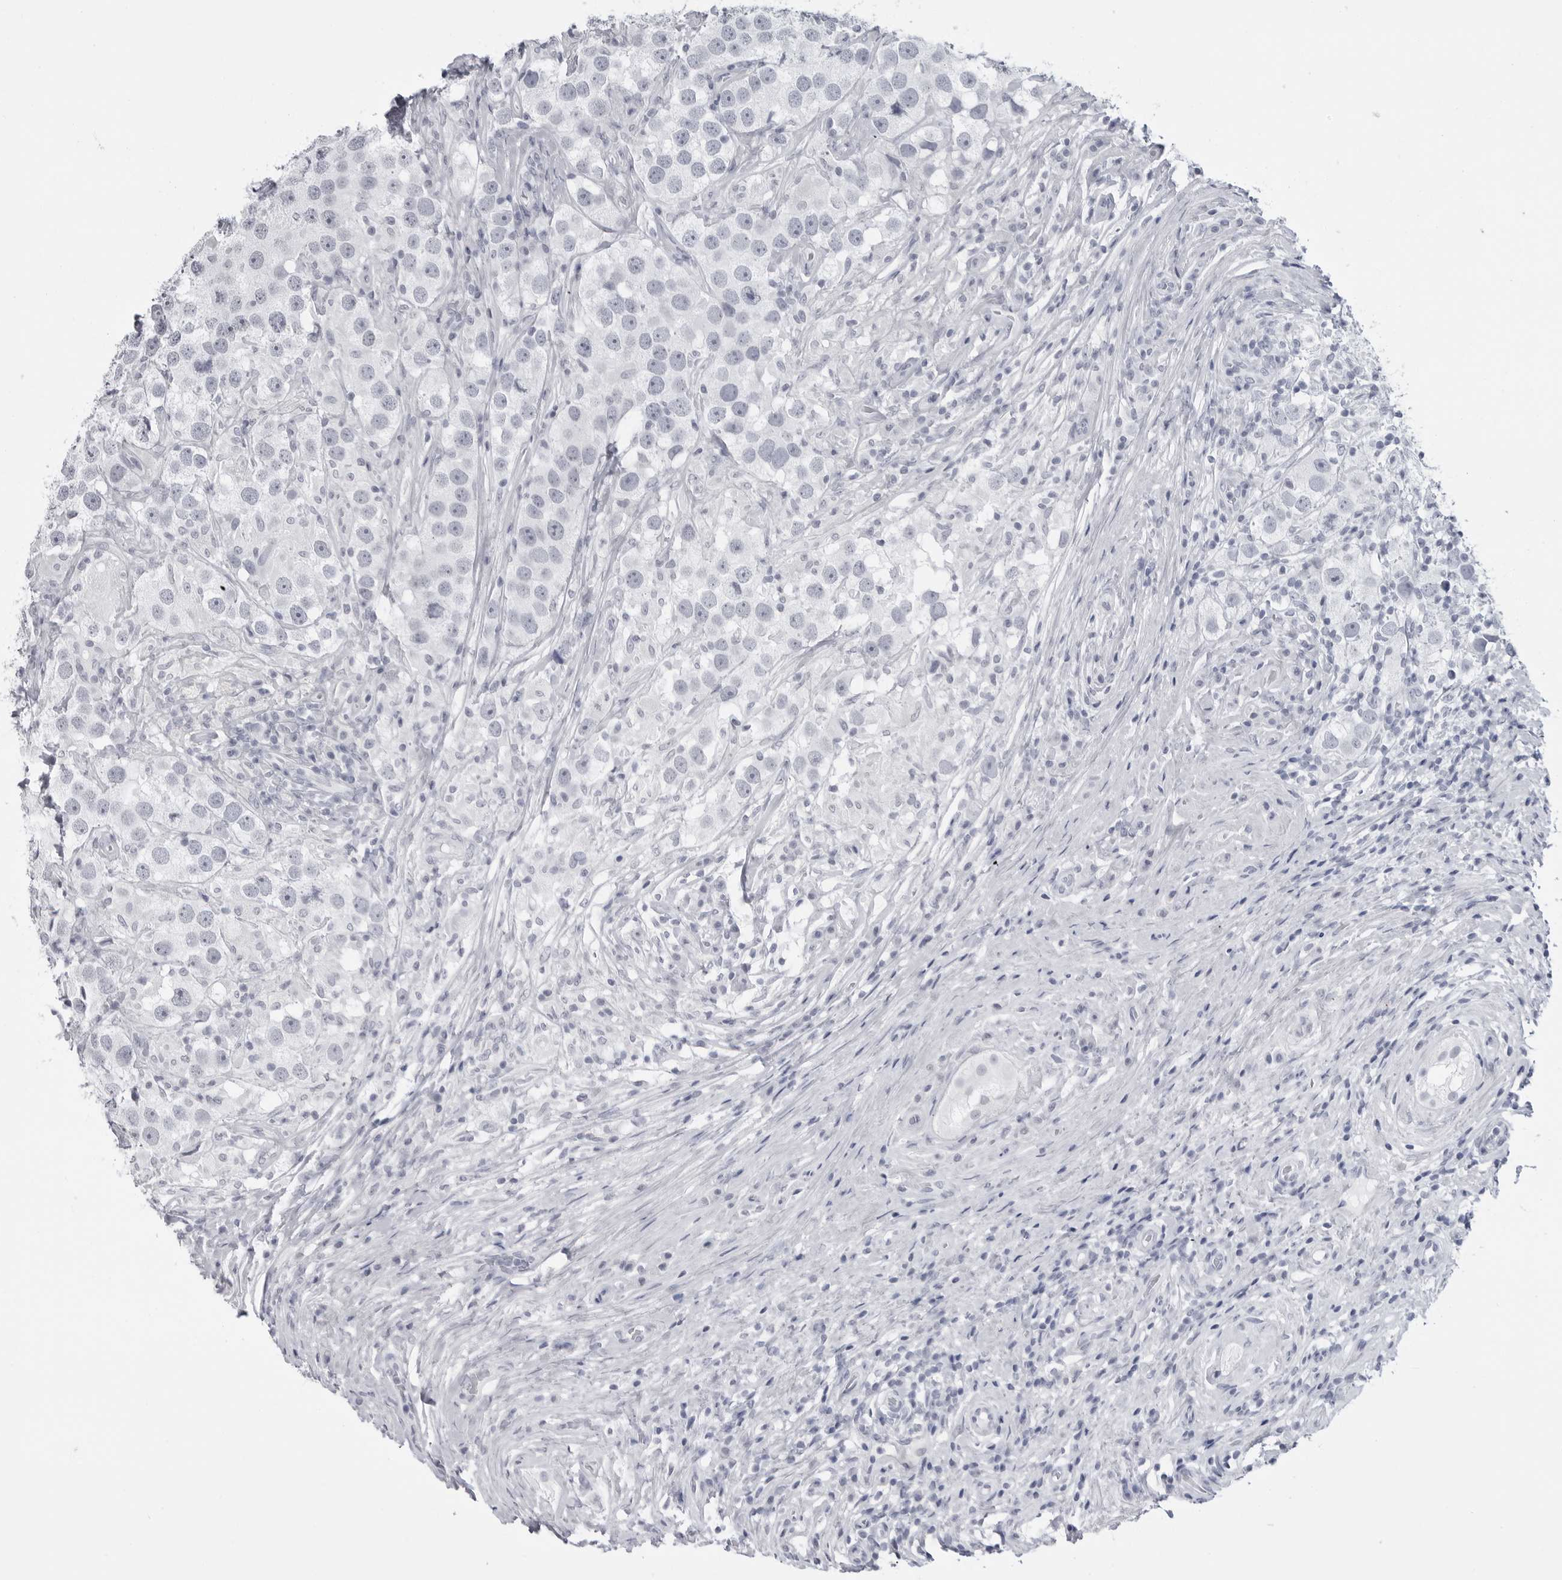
{"staining": {"intensity": "negative", "quantity": "none", "location": "none"}, "tissue": "testis cancer", "cell_type": "Tumor cells", "image_type": "cancer", "snomed": [{"axis": "morphology", "description": "Seminoma, NOS"}, {"axis": "topography", "description": "Testis"}], "caption": "IHC photomicrograph of neoplastic tissue: testis cancer (seminoma) stained with DAB shows no significant protein positivity in tumor cells.", "gene": "PGA3", "patient": {"sex": "male", "age": 49}}